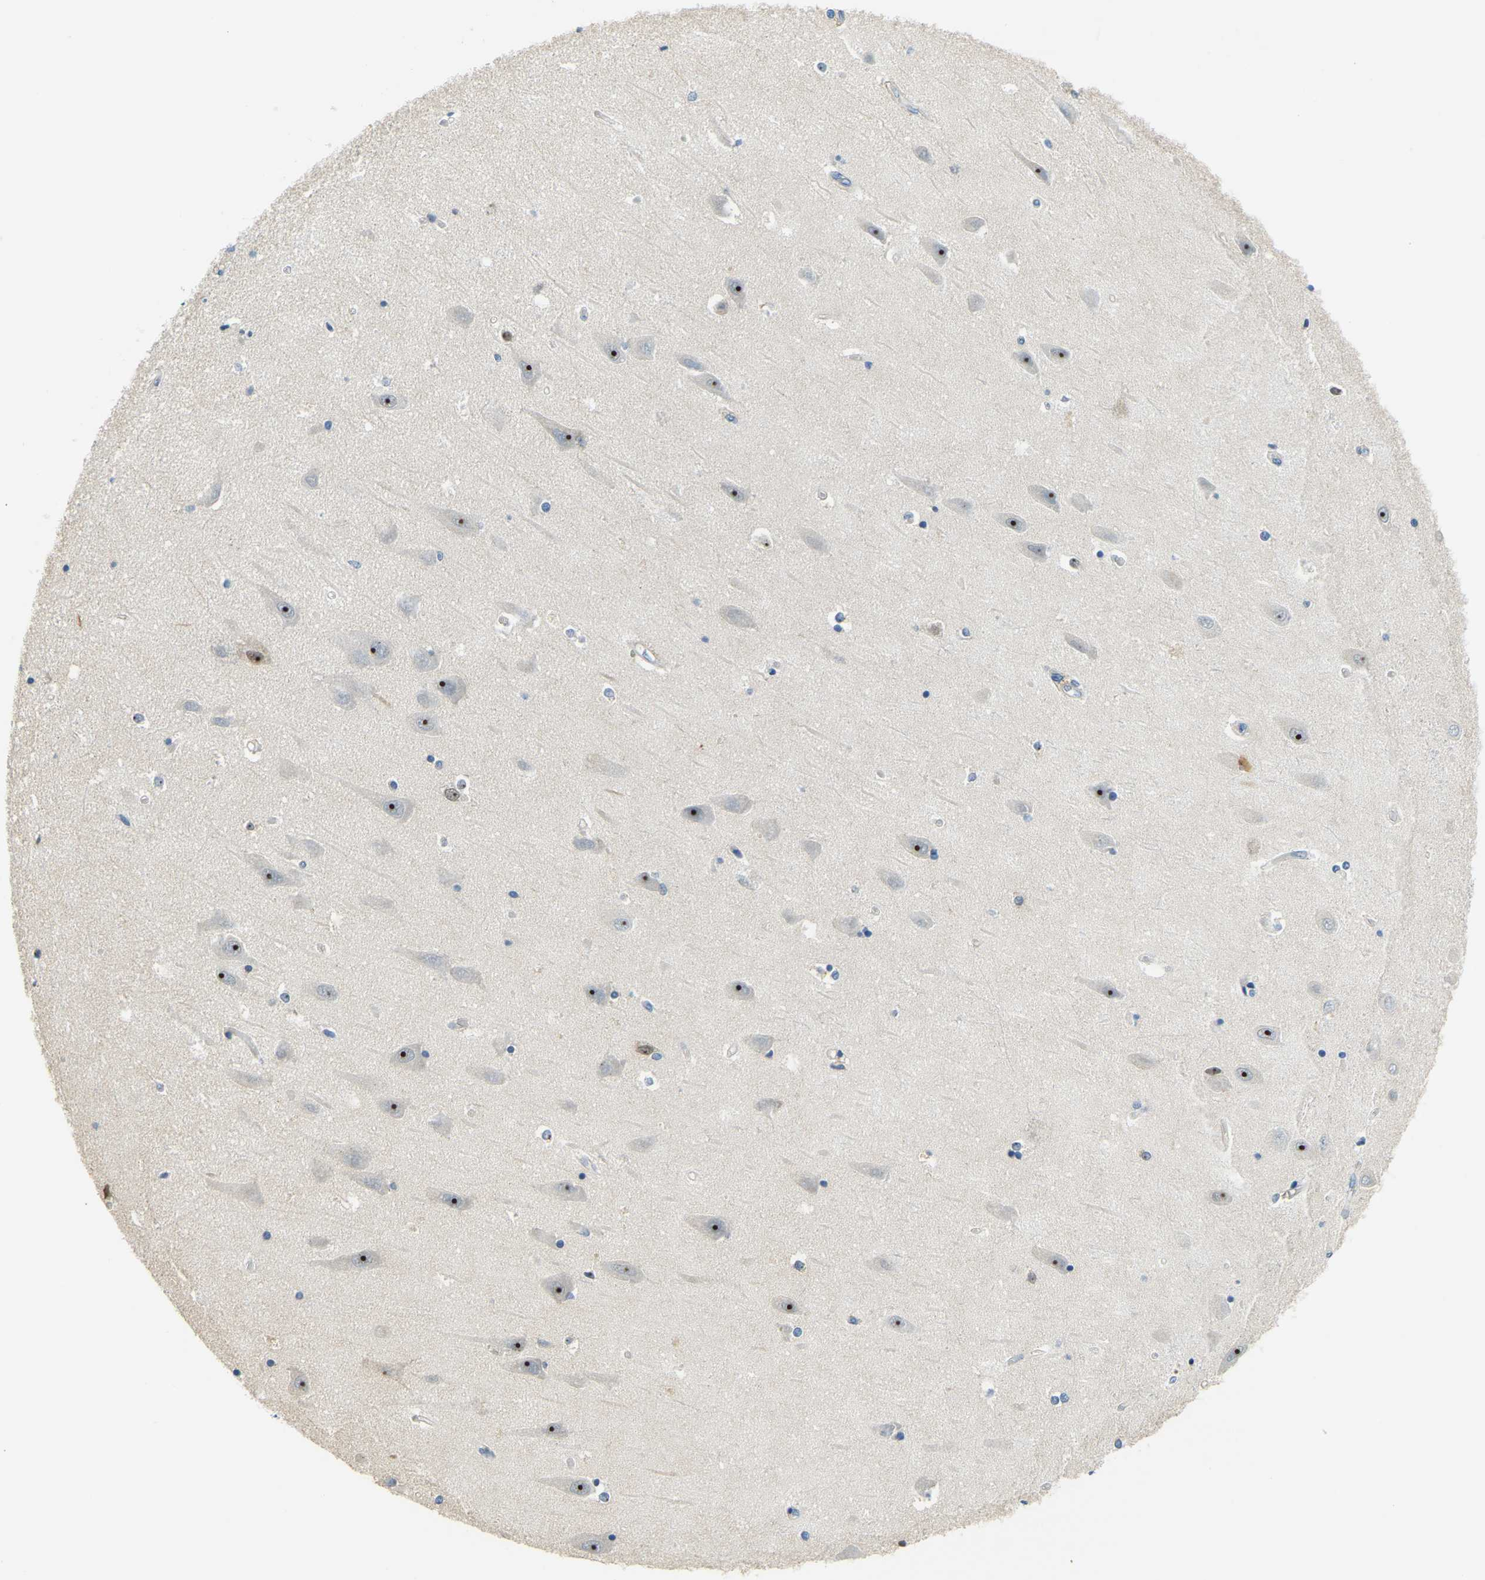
{"staining": {"intensity": "negative", "quantity": "none", "location": "none"}, "tissue": "hippocampus", "cell_type": "Glial cells", "image_type": "normal", "snomed": [{"axis": "morphology", "description": "Normal tissue, NOS"}, {"axis": "topography", "description": "Hippocampus"}], "caption": "Hippocampus stained for a protein using IHC exhibits no positivity glial cells.", "gene": "RRP1", "patient": {"sex": "male", "age": 45}}